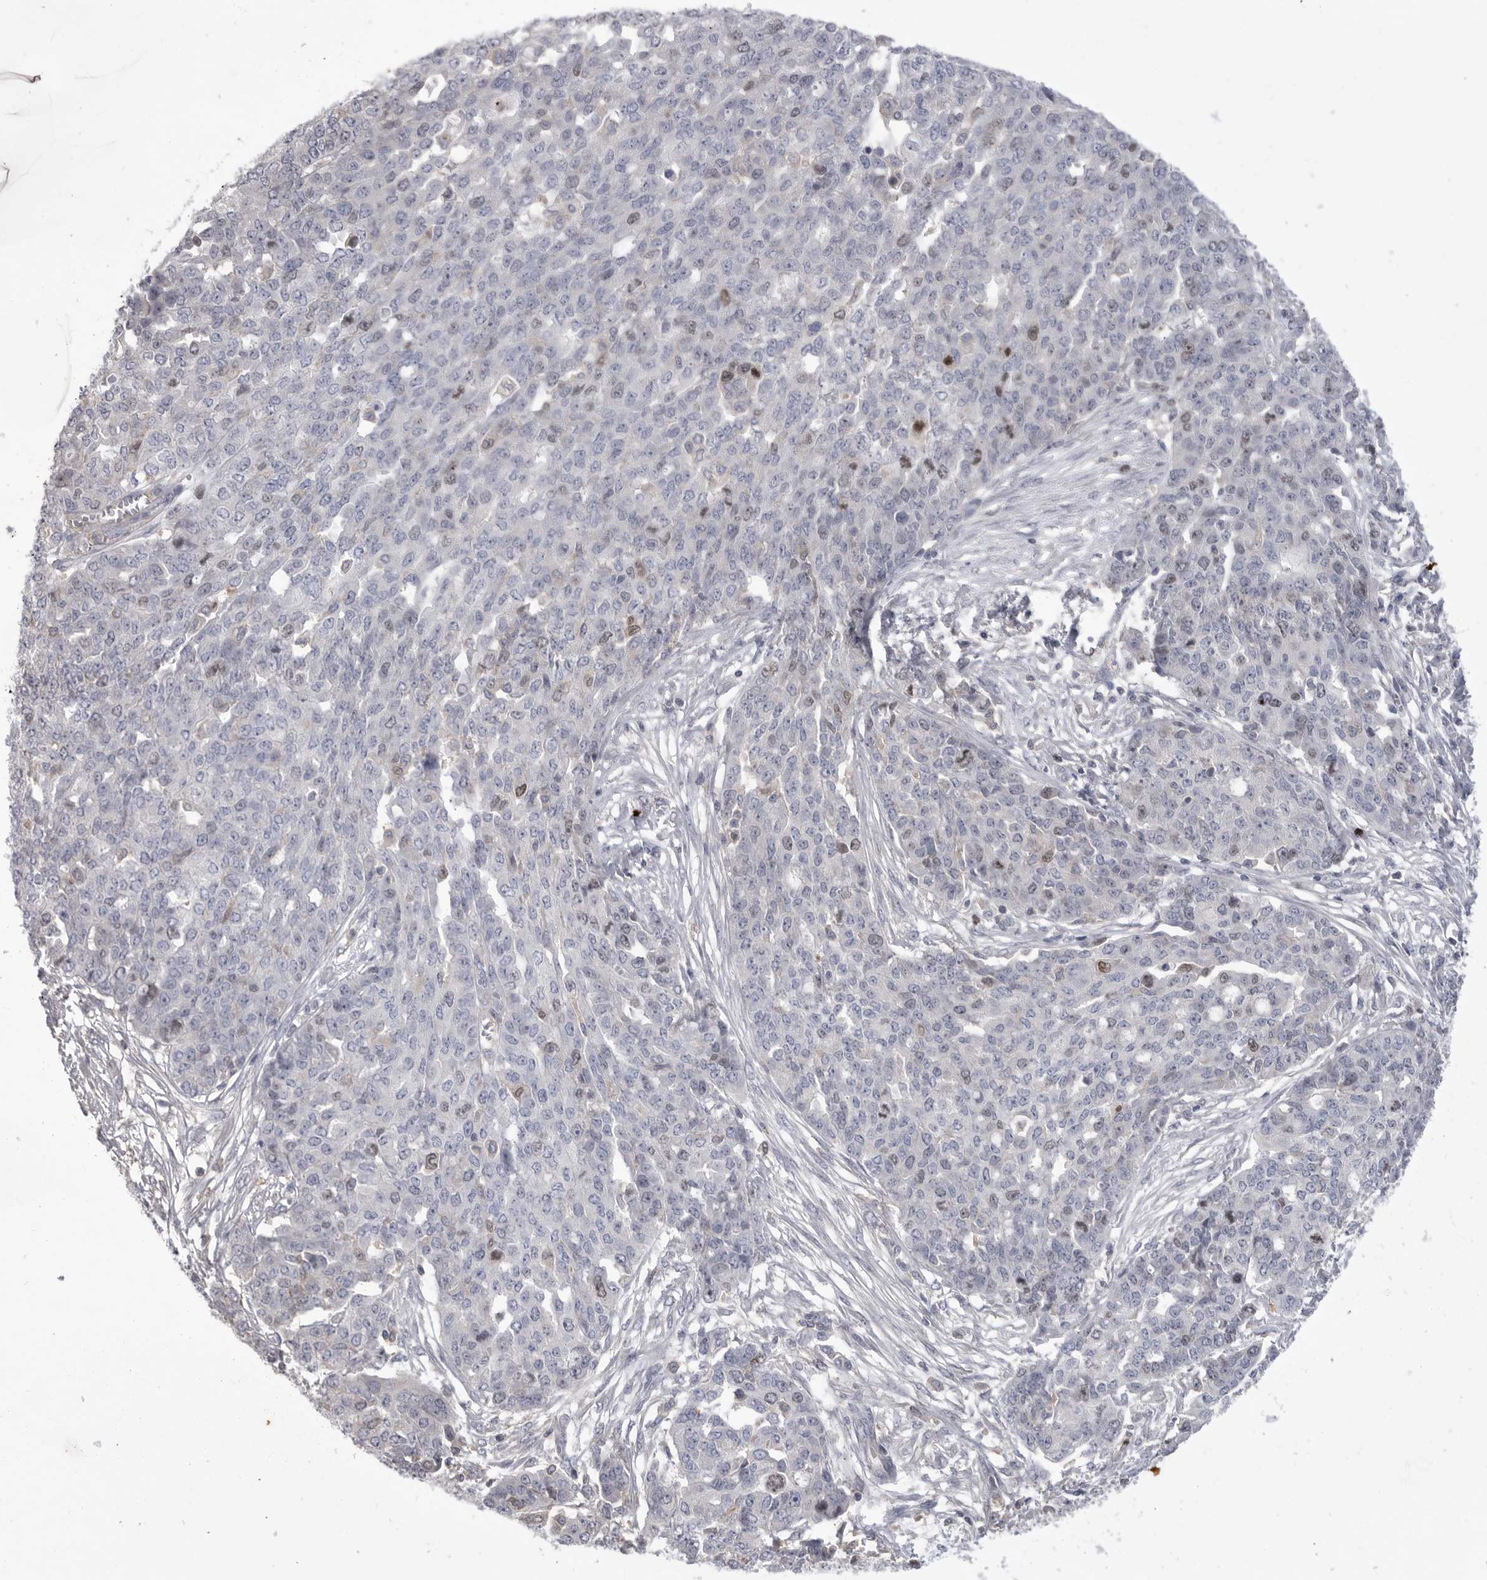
{"staining": {"intensity": "moderate", "quantity": "<25%", "location": "nuclear"}, "tissue": "ovarian cancer", "cell_type": "Tumor cells", "image_type": "cancer", "snomed": [{"axis": "morphology", "description": "Cystadenocarcinoma, serous, NOS"}, {"axis": "topography", "description": "Soft tissue"}, {"axis": "topography", "description": "Ovary"}], "caption": "Ovarian cancer (serous cystadenocarcinoma) stained for a protein exhibits moderate nuclear positivity in tumor cells.", "gene": "TOP2A", "patient": {"sex": "female", "age": 57}}